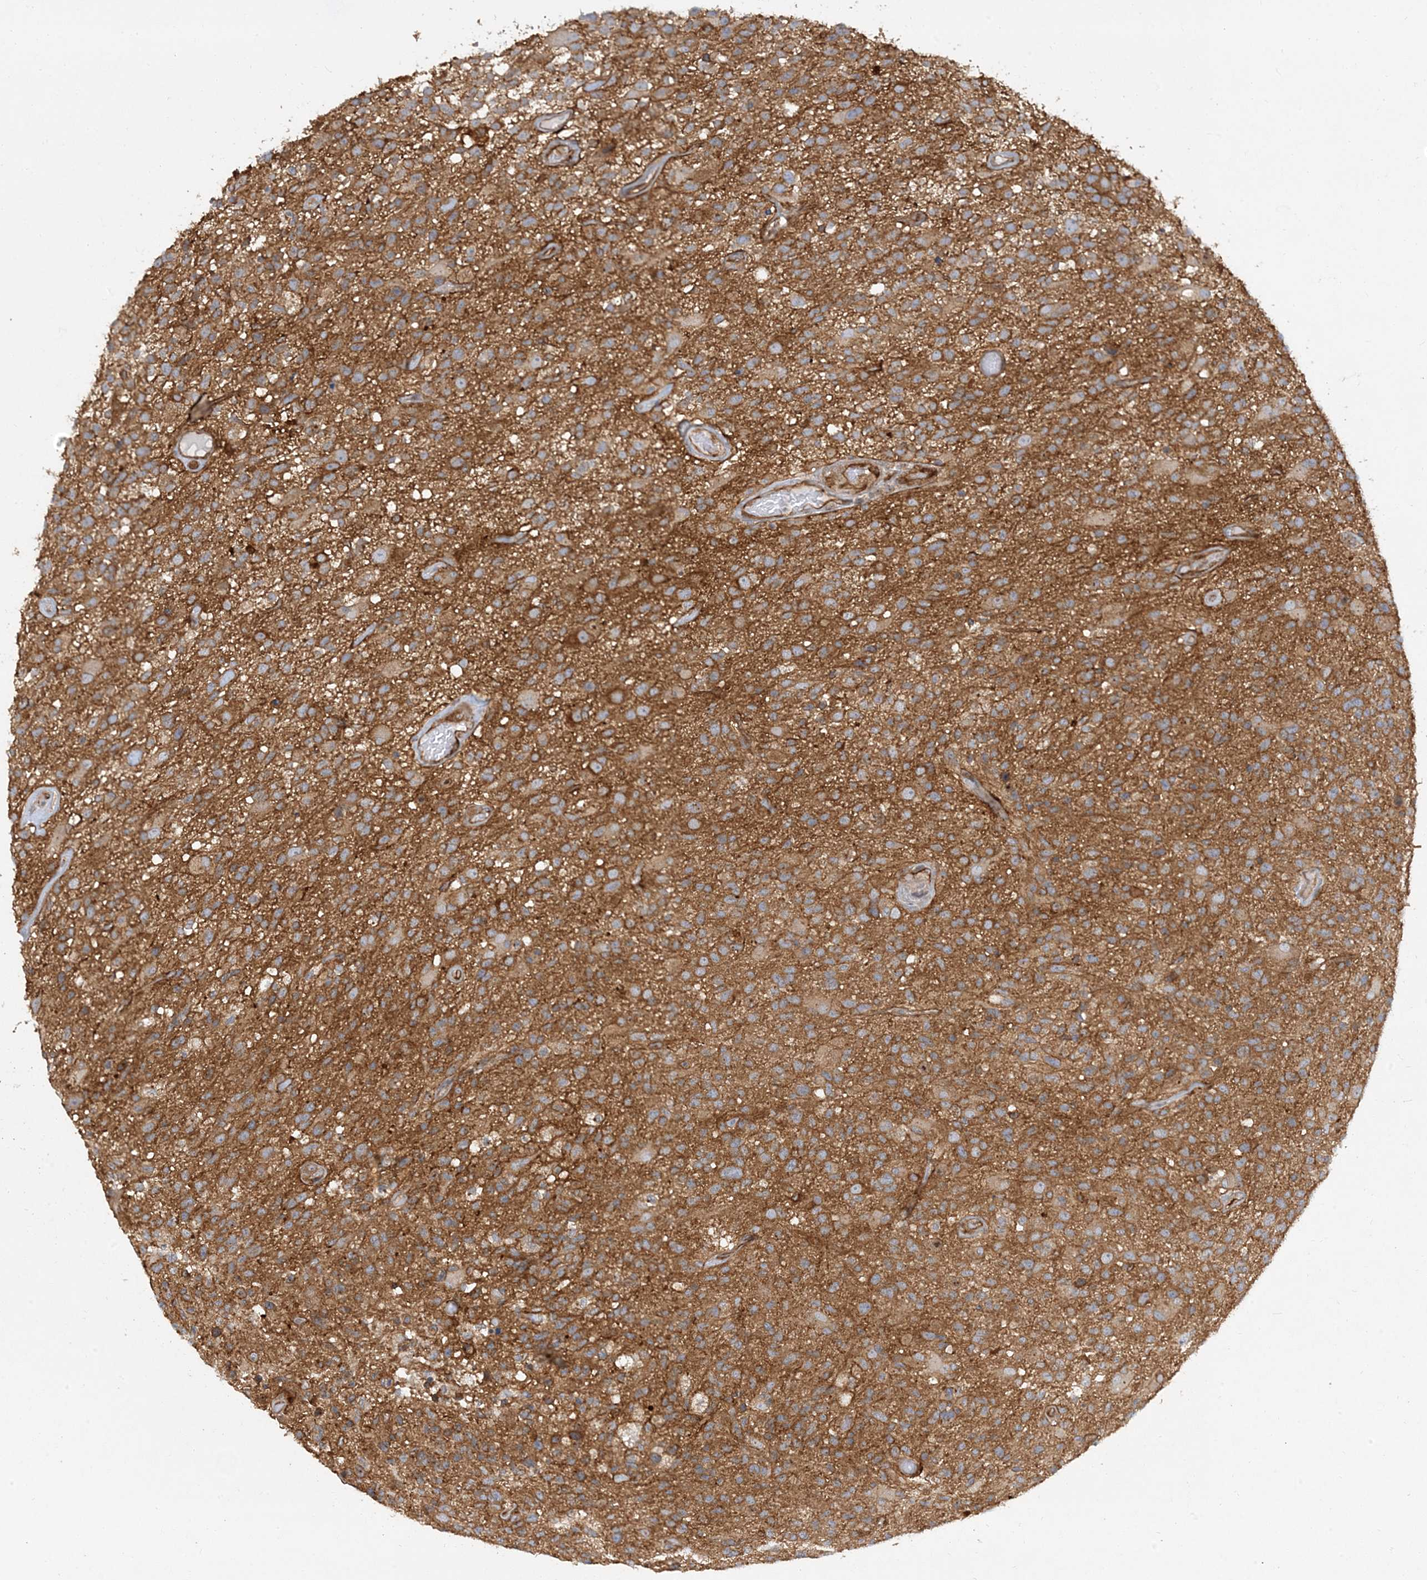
{"staining": {"intensity": "moderate", "quantity": "25%-75%", "location": "cytoplasmic/membranous"}, "tissue": "glioma", "cell_type": "Tumor cells", "image_type": "cancer", "snomed": [{"axis": "morphology", "description": "Glioma, malignant, High grade"}, {"axis": "morphology", "description": "Glioblastoma, NOS"}, {"axis": "topography", "description": "Brain"}], "caption": "A histopathology image of human glioma stained for a protein reveals moderate cytoplasmic/membranous brown staining in tumor cells. (DAB IHC with brightfield microscopy, high magnification).", "gene": "ATP23", "patient": {"sex": "male", "age": 60}}